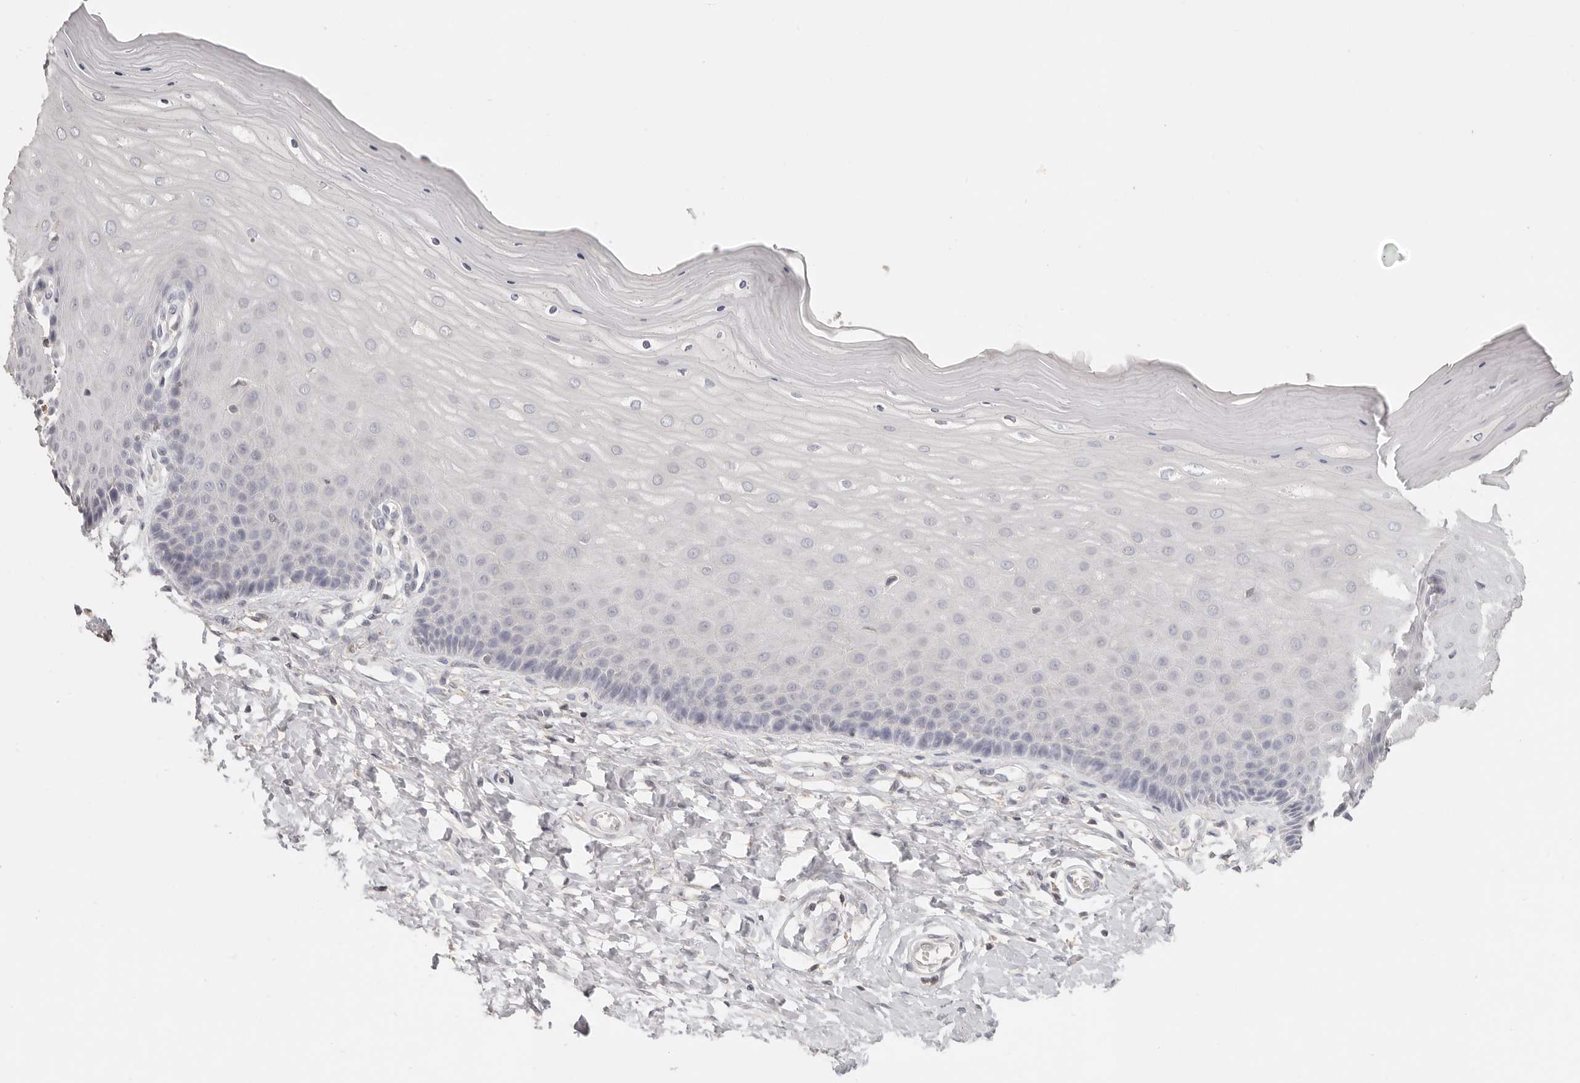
{"staining": {"intensity": "moderate", "quantity": "25%-75%", "location": "cytoplasmic/membranous"}, "tissue": "cervix", "cell_type": "Glandular cells", "image_type": "normal", "snomed": [{"axis": "morphology", "description": "Normal tissue, NOS"}, {"axis": "topography", "description": "Cervix"}], "caption": "Immunohistochemistry (IHC) photomicrograph of unremarkable human cervix stained for a protein (brown), which exhibits medium levels of moderate cytoplasmic/membranous expression in about 25%-75% of glandular cells.", "gene": "CSK", "patient": {"sex": "female", "age": 55}}